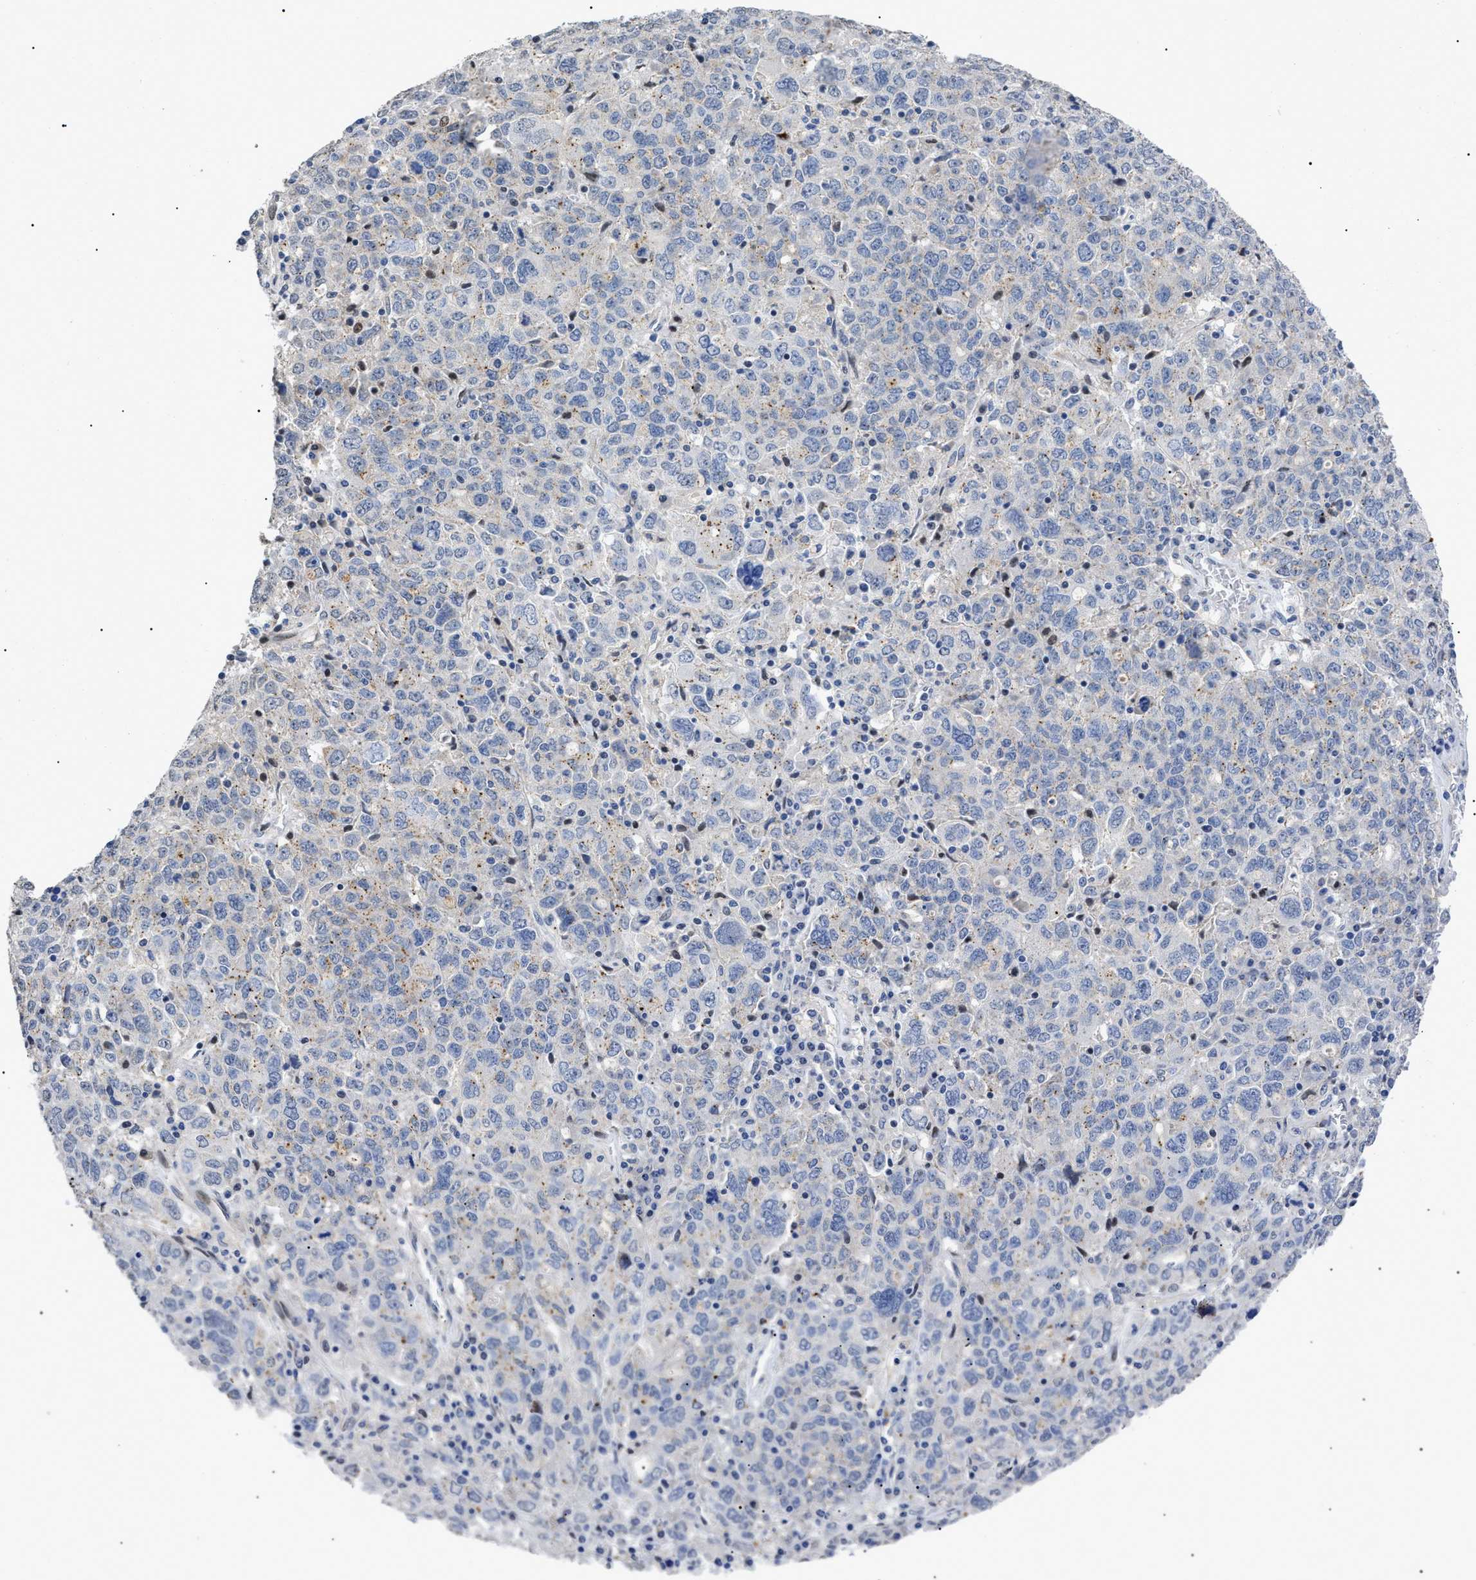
{"staining": {"intensity": "negative", "quantity": "none", "location": "none"}, "tissue": "ovarian cancer", "cell_type": "Tumor cells", "image_type": "cancer", "snomed": [{"axis": "morphology", "description": "Carcinoma, endometroid"}, {"axis": "topography", "description": "Ovary"}], "caption": "The immunohistochemistry image has no significant positivity in tumor cells of ovarian cancer (endometroid carcinoma) tissue.", "gene": "SFXN5", "patient": {"sex": "female", "age": 62}}